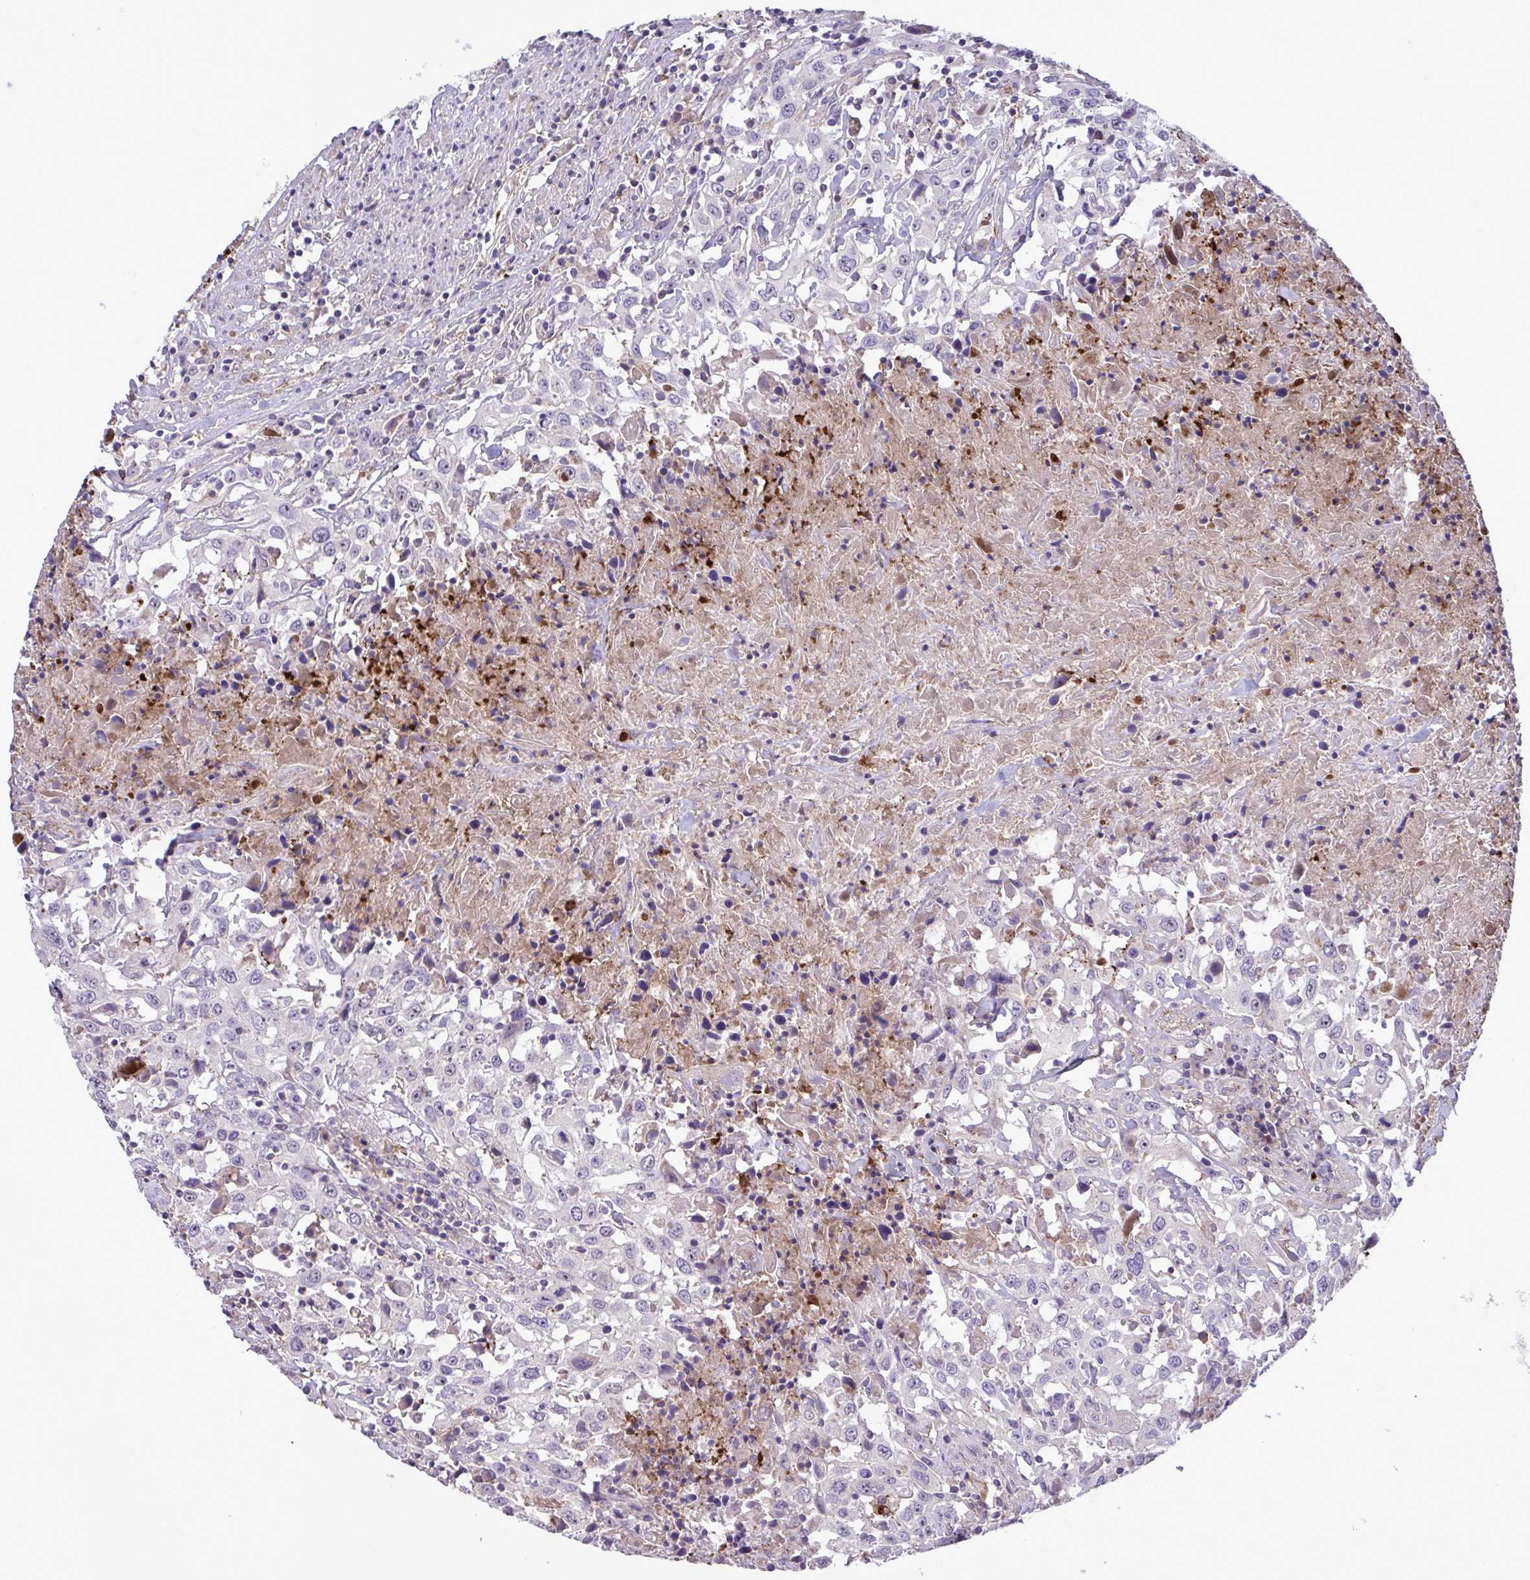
{"staining": {"intensity": "negative", "quantity": "none", "location": "none"}, "tissue": "urothelial cancer", "cell_type": "Tumor cells", "image_type": "cancer", "snomed": [{"axis": "morphology", "description": "Urothelial carcinoma, High grade"}, {"axis": "topography", "description": "Urinary bladder"}], "caption": "Human urothelial cancer stained for a protein using IHC reveals no staining in tumor cells.", "gene": "CD101", "patient": {"sex": "male", "age": 61}}